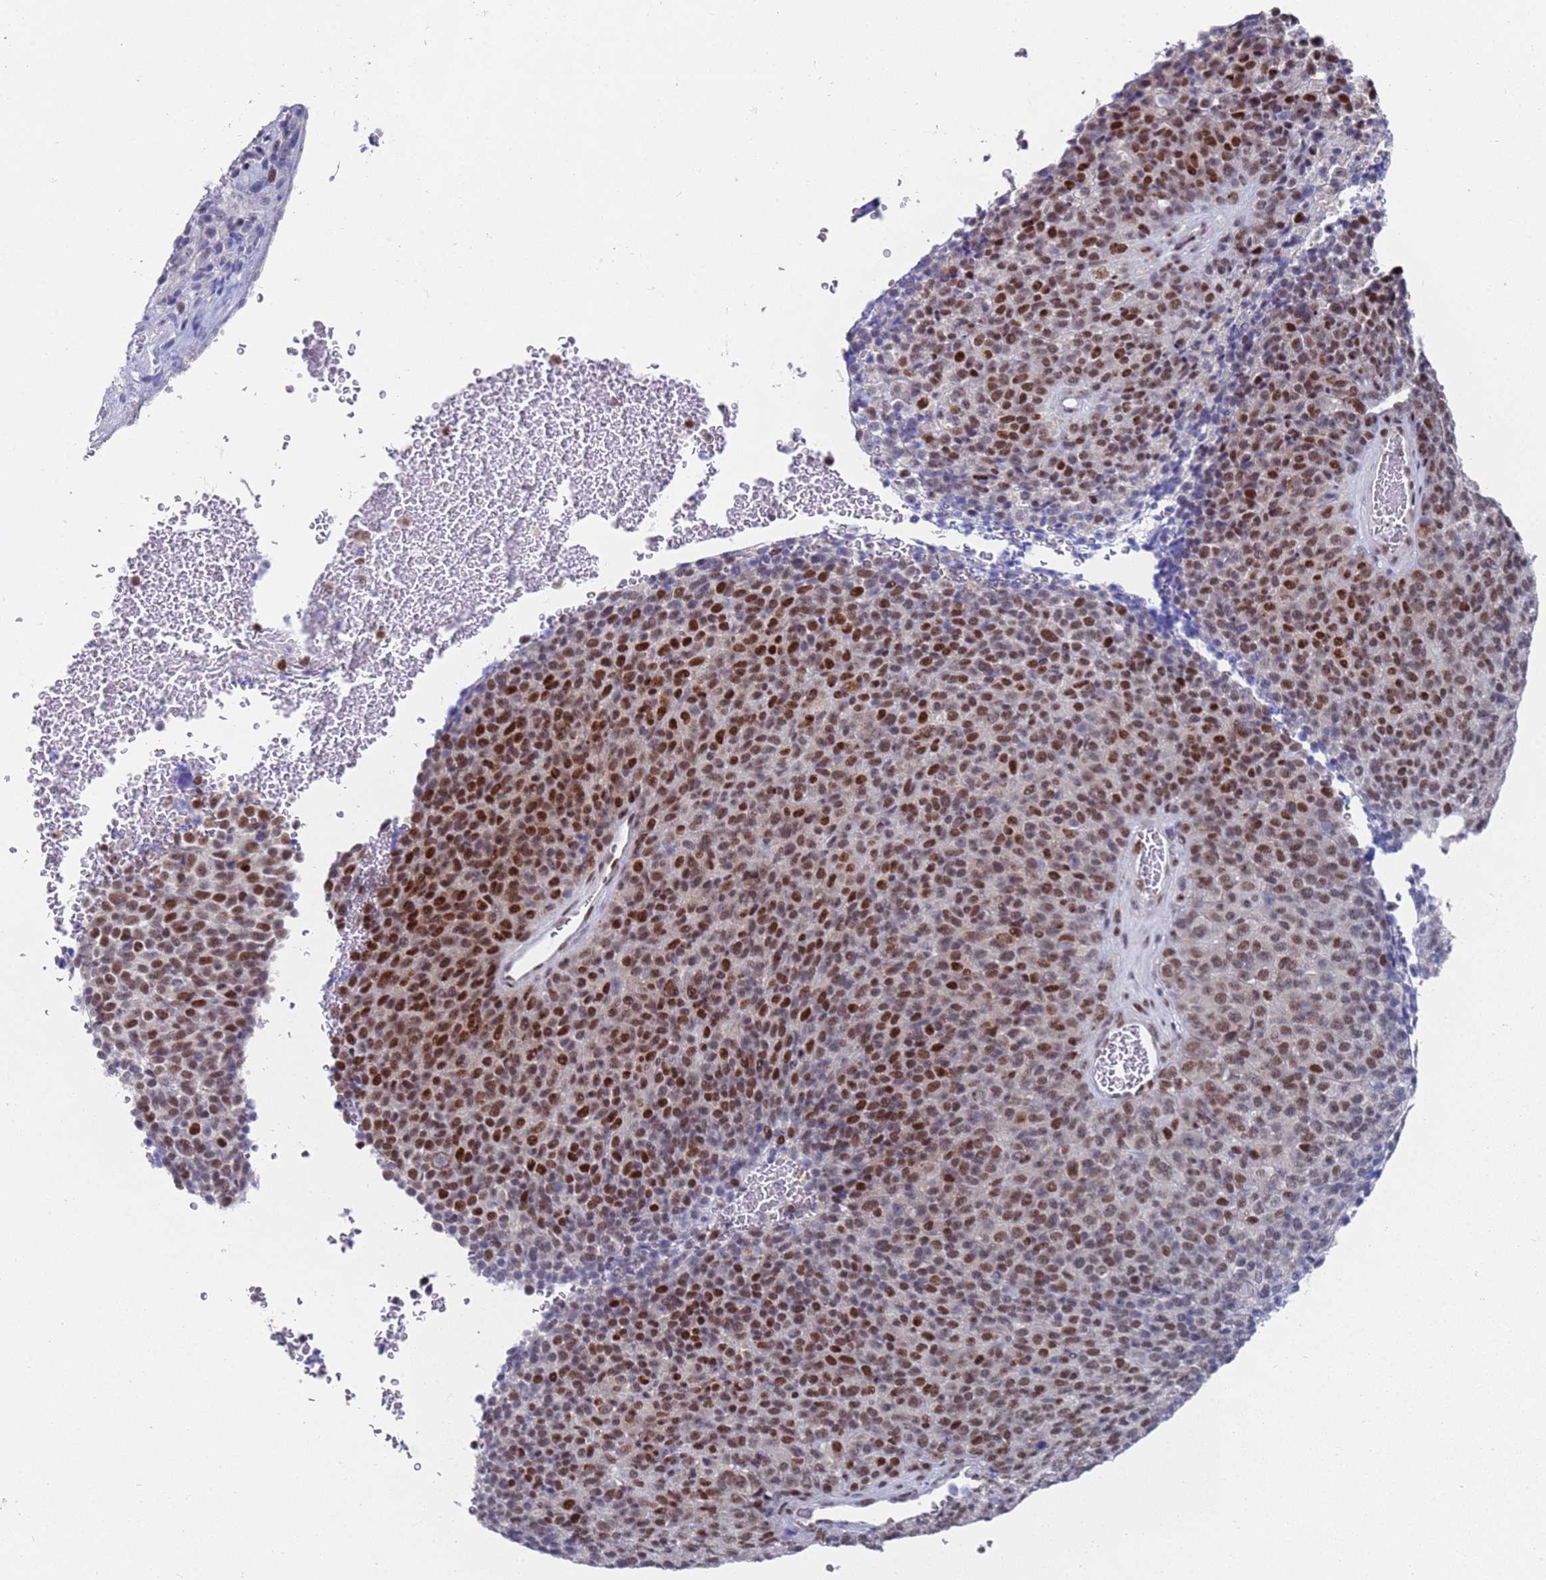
{"staining": {"intensity": "strong", "quantity": ">75%", "location": "nuclear"}, "tissue": "melanoma", "cell_type": "Tumor cells", "image_type": "cancer", "snomed": [{"axis": "morphology", "description": "Malignant melanoma, Metastatic site"}, {"axis": "topography", "description": "Brain"}], "caption": "This image reveals immunohistochemistry (IHC) staining of malignant melanoma (metastatic site), with high strong nuclear expression in approximately >75% of tumor cells.", "gene": "COPS6", "patient": {"sex": "female", "age": 56}}